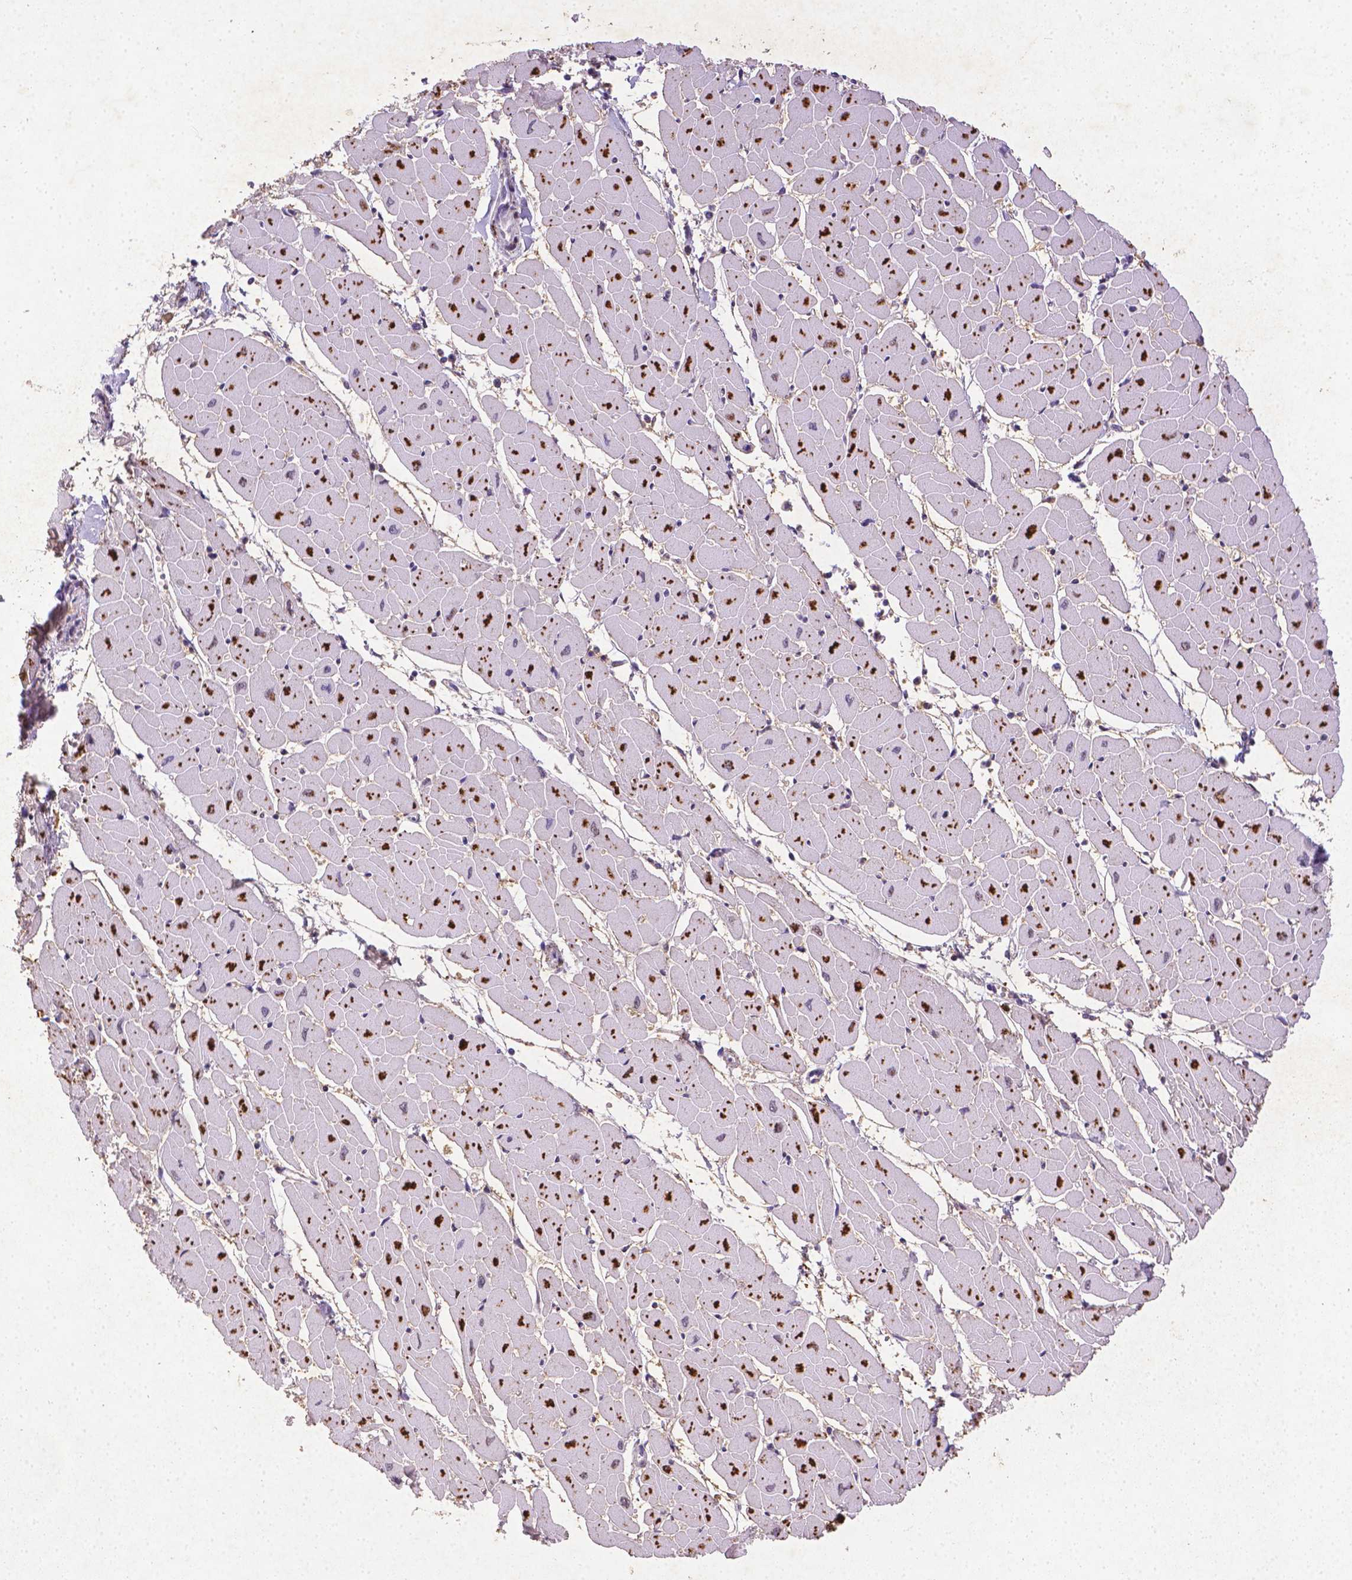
{"staining": {"intensity": "negative", "quantity": "none", "location": "none"}, "tissue": "heart muscle", "cell_type": "Cardiomyocytes", "image_type": "normal", "snomed": [{"axis": "morphology", "description": "Normal tissue, NOS"}, {"axis": "topography", "description": "Heart"}], "caption": "Cardiomyocytes are negative for protein expression in benign human heart muscle. (DAB (3,3'-diaminobenzidine) immunohistochemistry (IHC) visualized using brightfield microscopy, high magnification).", "gene": "CDKN1A", "patient": {"sex": "male", "age": 57}}